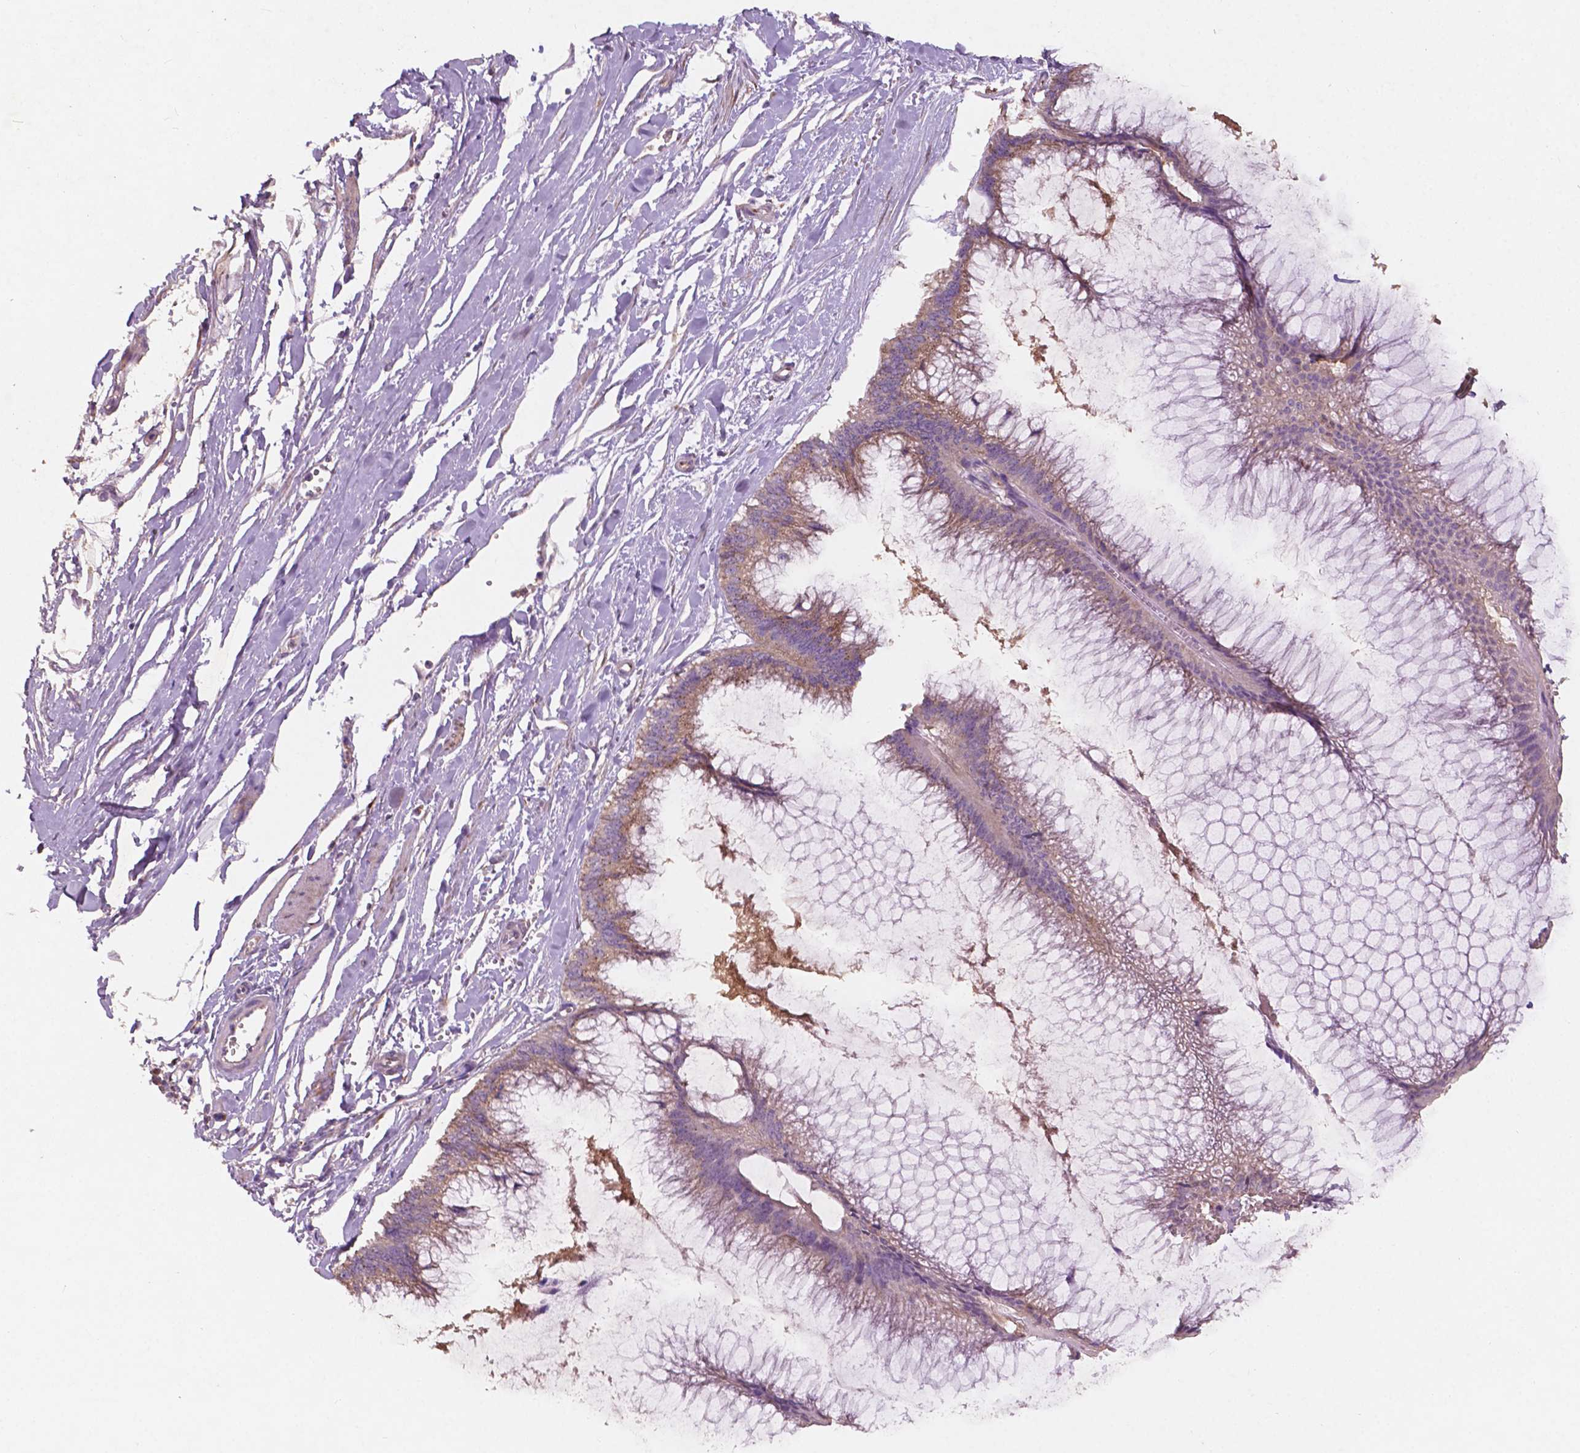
{"staining": {"intensity": "moderate", "quantity": "25%-75%", "location": "cytoplasmic/membranous"}, "tissue": "ovarian cancer", "cell_type": "Tumor cells", "image_type": "cancer", "snomed": [{"axis": "morphology", "description": "Cystadenocarcinoma, mucinous, NOS"}, {"axis": "topography", "description": "Ovary"}], "caption": "About 25%-75% of tumor cells in ovarian mucinous cystadenocarcinoma display moderate cytoplasmic/membranous protein positivity as visualized by brown immunohistochemical staining.", "gene": "CHPT1", "patient": {"sex": "female", "age": 44}}